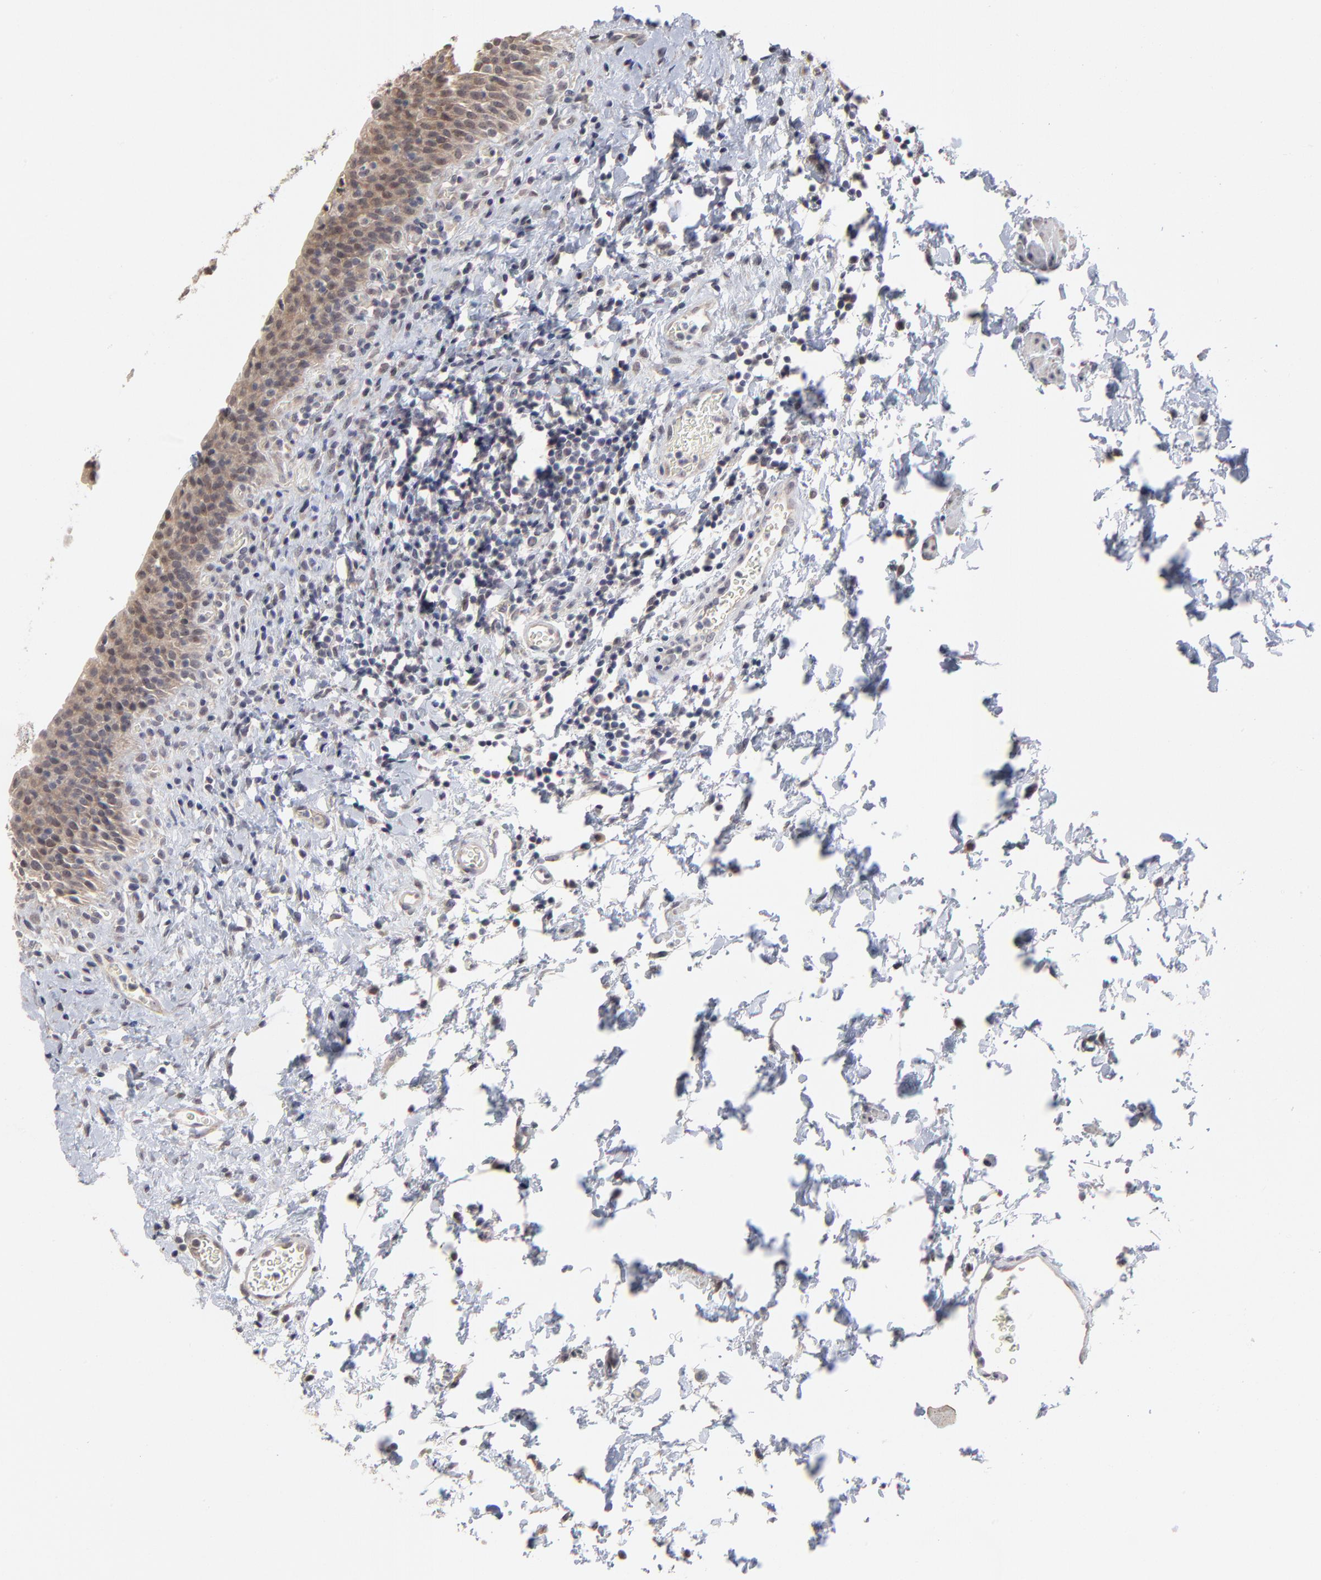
{"staining": {"intensity": "moderate", "quantity": ">75%", "location": "cytoplasmic/membranous"}, "tissue": "urinary bladder", "cell_type": "Urothelial cells", "image_type": "normal", "snomed": [{"axis": "morphology", "description": "Normal tissue, NOS"}, {"axis": "topography", "description": "Urinary bladder"}], "caption": "Protein expression analysis of benign urinary bladder demonstrates moderate cytoplasmic/membranous expression in approximately >75% of urothelial cells. (DAB (3,3'-diaminobenzidine) IHC, brown staining for protein, blue staining for nuclei).", "gene": "MAGEA10", "patient": {"sex": "male", "age": 51}}